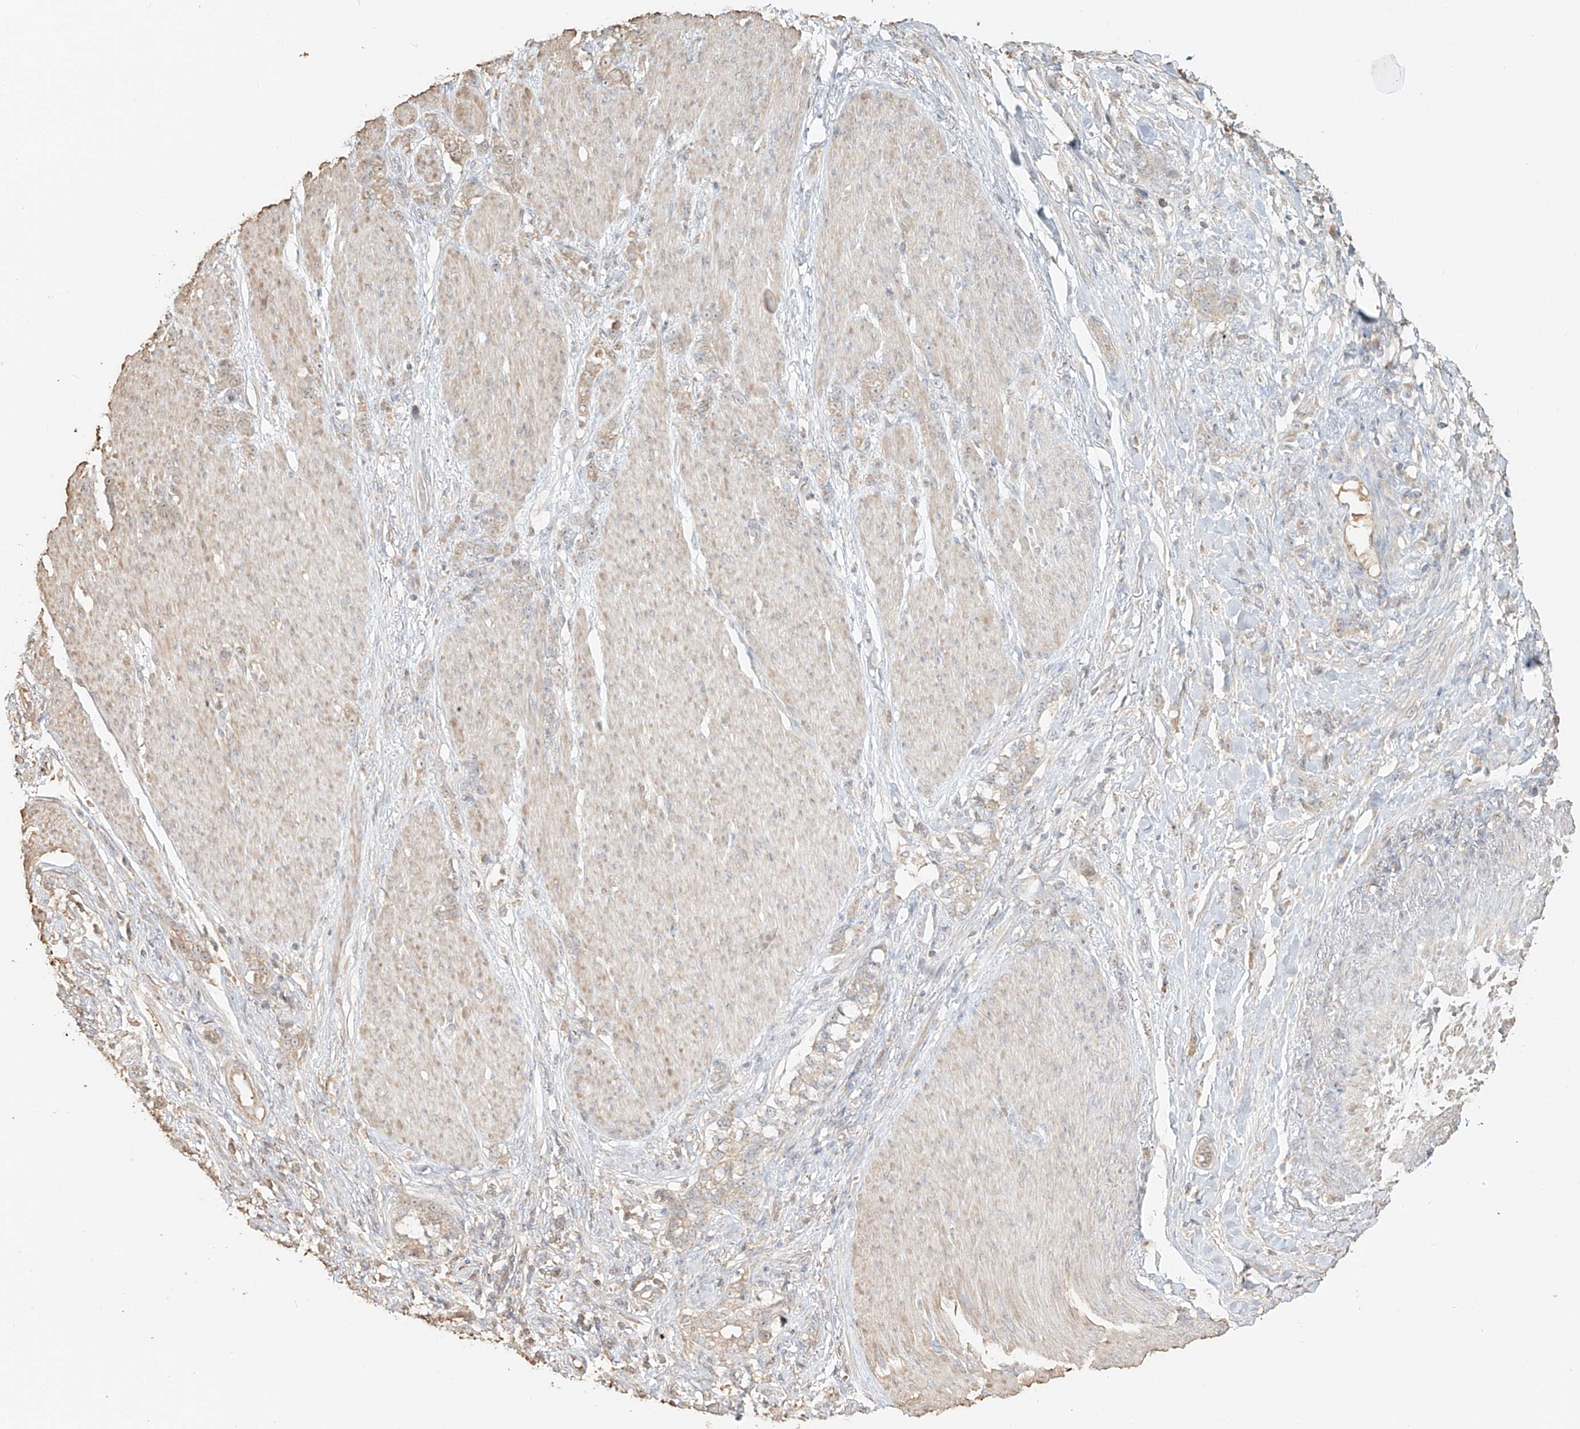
{"staining": {"intensity": "weak", "quantity": "25%-75%", "location": "cytoplasmic/membranous"}, "tissue": "stomach cancer", "cell_type": "Tumor cells", "image_type": "cancer", "snomed": [{"axis": "morphology", "description": "Adenocarcinoma, NOS"}, {"axis": "topography", "description": "Stomach, lower"}], "caption": "Immunohistochemistry histopathology image of stomach cancer (adenocarcinoma) stained for a protein (brown), which displays low levels of weak cytoplasmic/membranous positivity in approximately 25%-75% of tumor cells.", "gene": "NPHS1", "patient": {"sex": "male", "age": 88}}